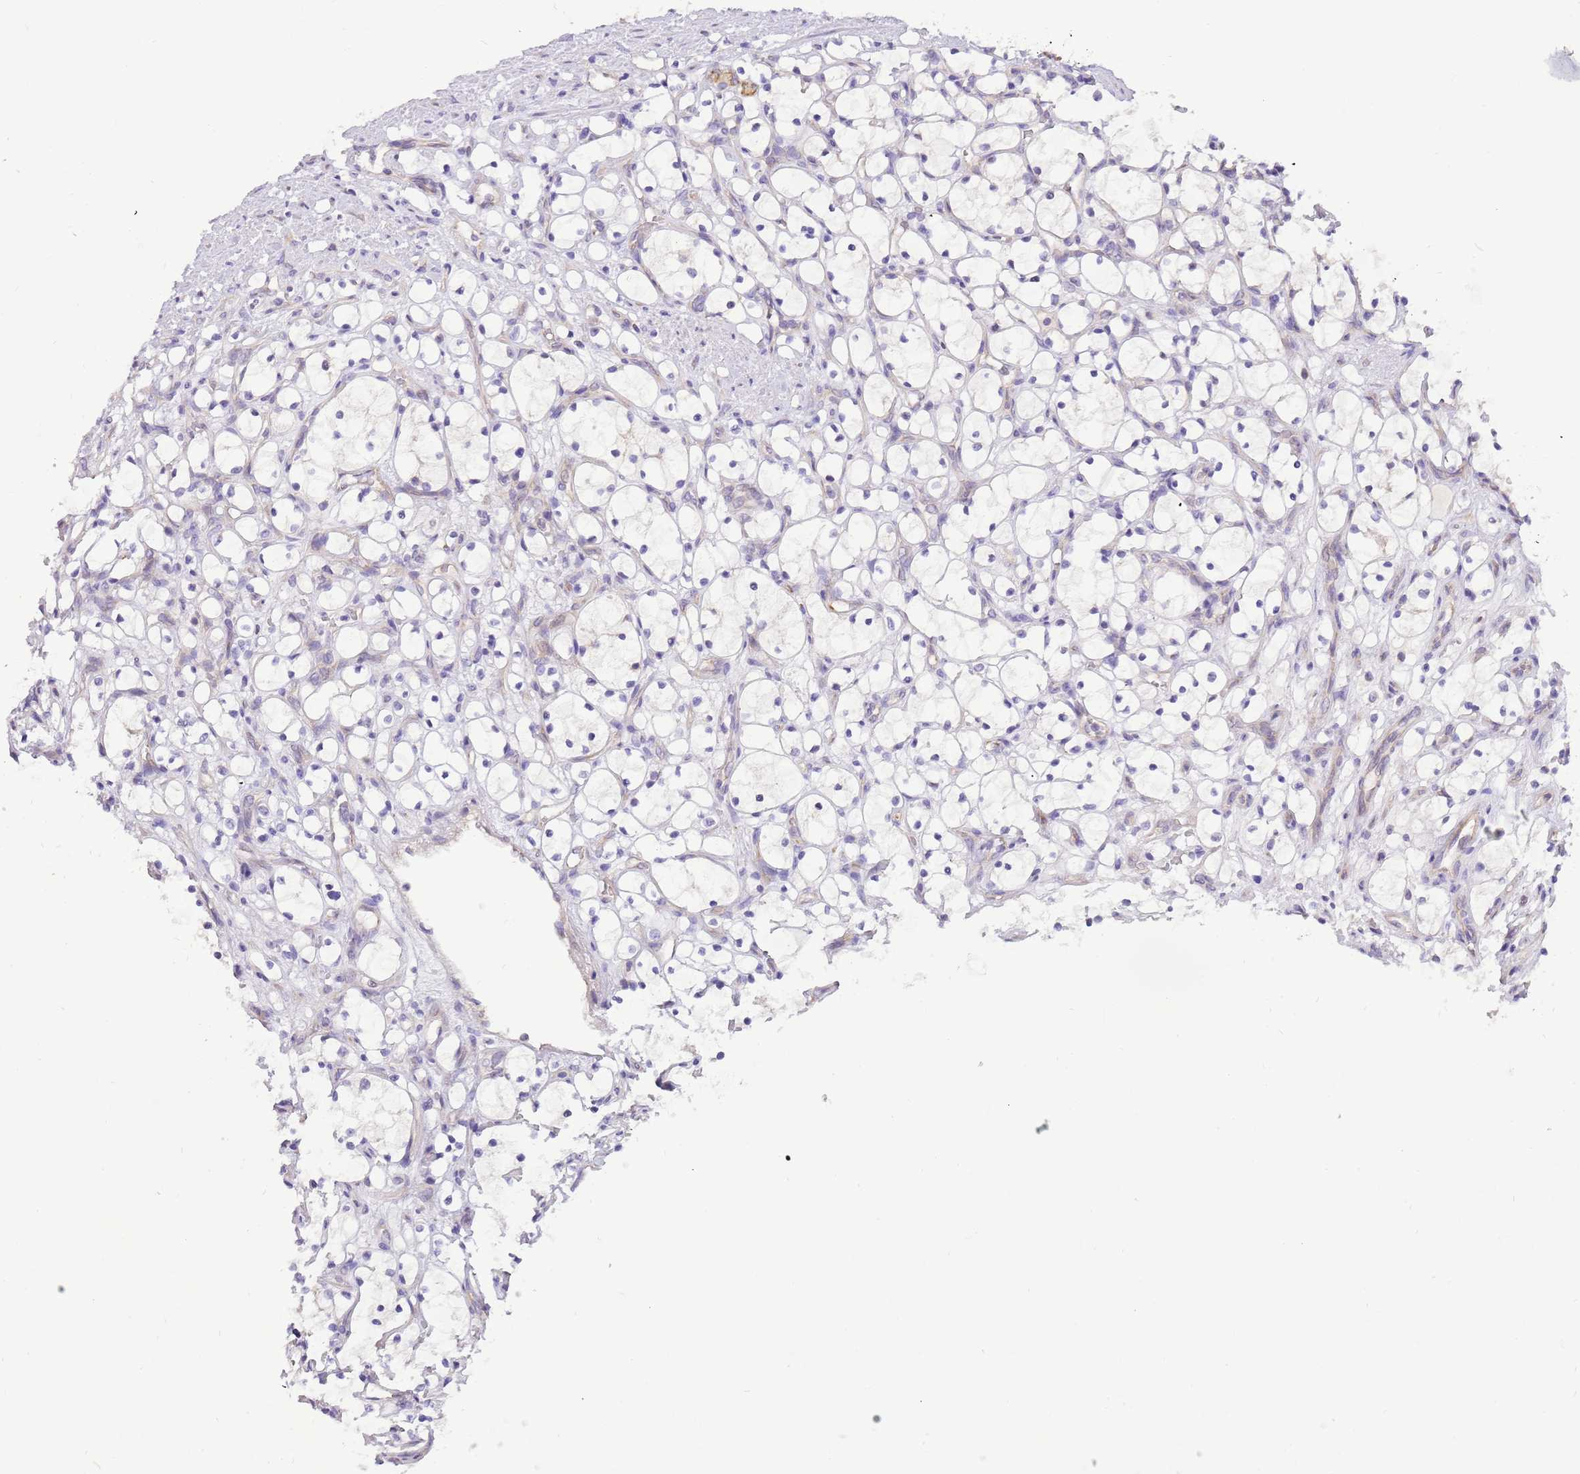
{"staining": {"intensity": "negative", "quantity": "none", "location": "none"}, "tissue": "renal cancer", "cell_type": "Tumor cells", "image_type": "cancer", "snomed": [{"axis": "morphology", "description": "Adenocarcinoma, NOS"}, {"axis": "topography", "description": "Kidney"}], "caption": "Histopathology image shows no protein positivity in tumor cells of renal cancer tissue.", "gene": "COX17", "patient": {"sex": "female", "age": 69}}